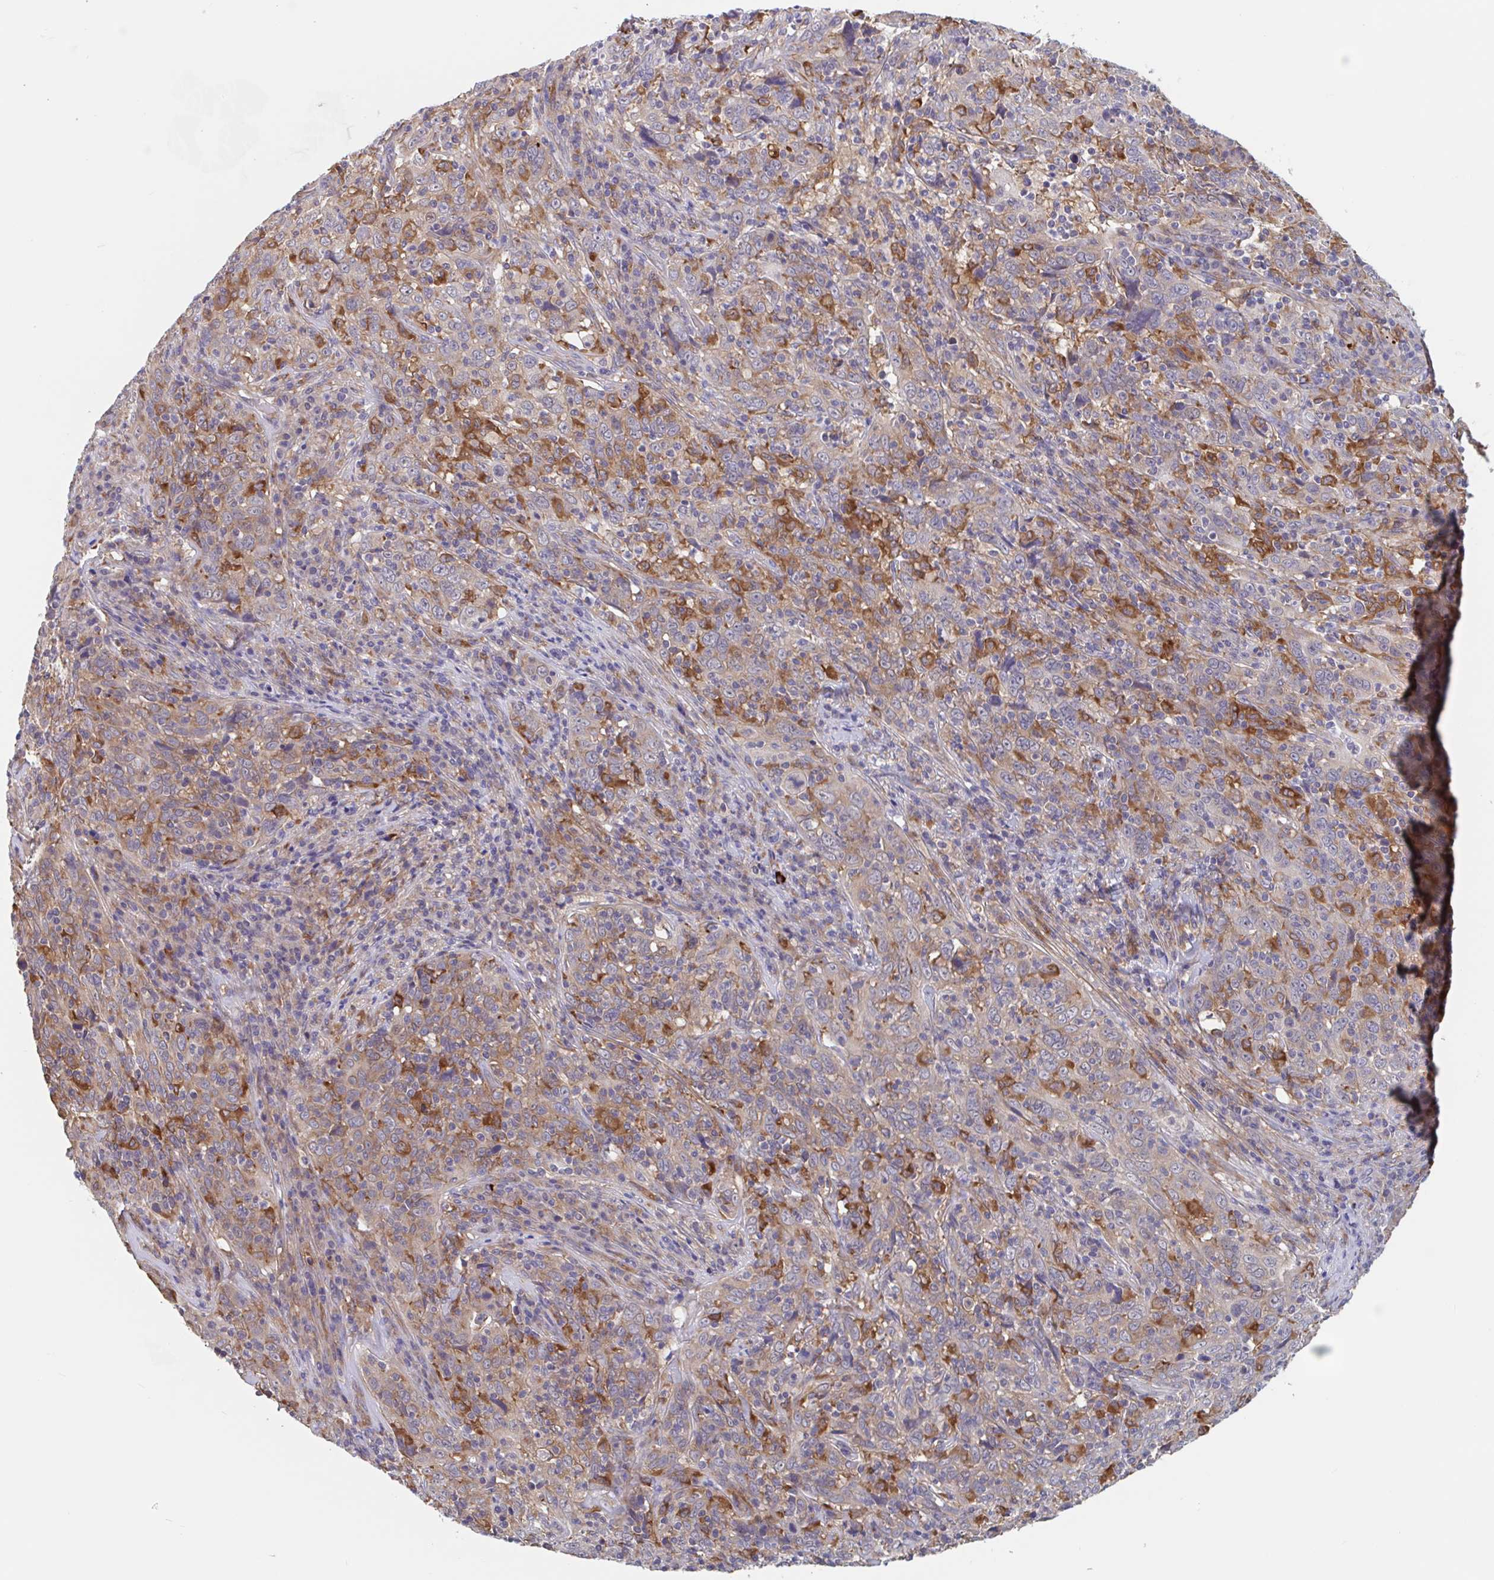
{"staining": {"intensity": "negative", "quantity": "none", "location": "none"}, "tissue": "cervical cancer", "cell_type": "Tumor cells", "image_type": "cancer", "snomed": [{"axis": "morphology", "description": "Squamous cell carcinoma, NOS"}, {"axis": "topography", "description": "Cervix"}], "caption": "A high-resolution image shows immunohistochemistry staining of cervical cancer (squamous cell carcinoma), which exhibits no significant positivity in tumor cells.", "gene": "SNX8", "patient": {"sex": "female", "age": 46}}